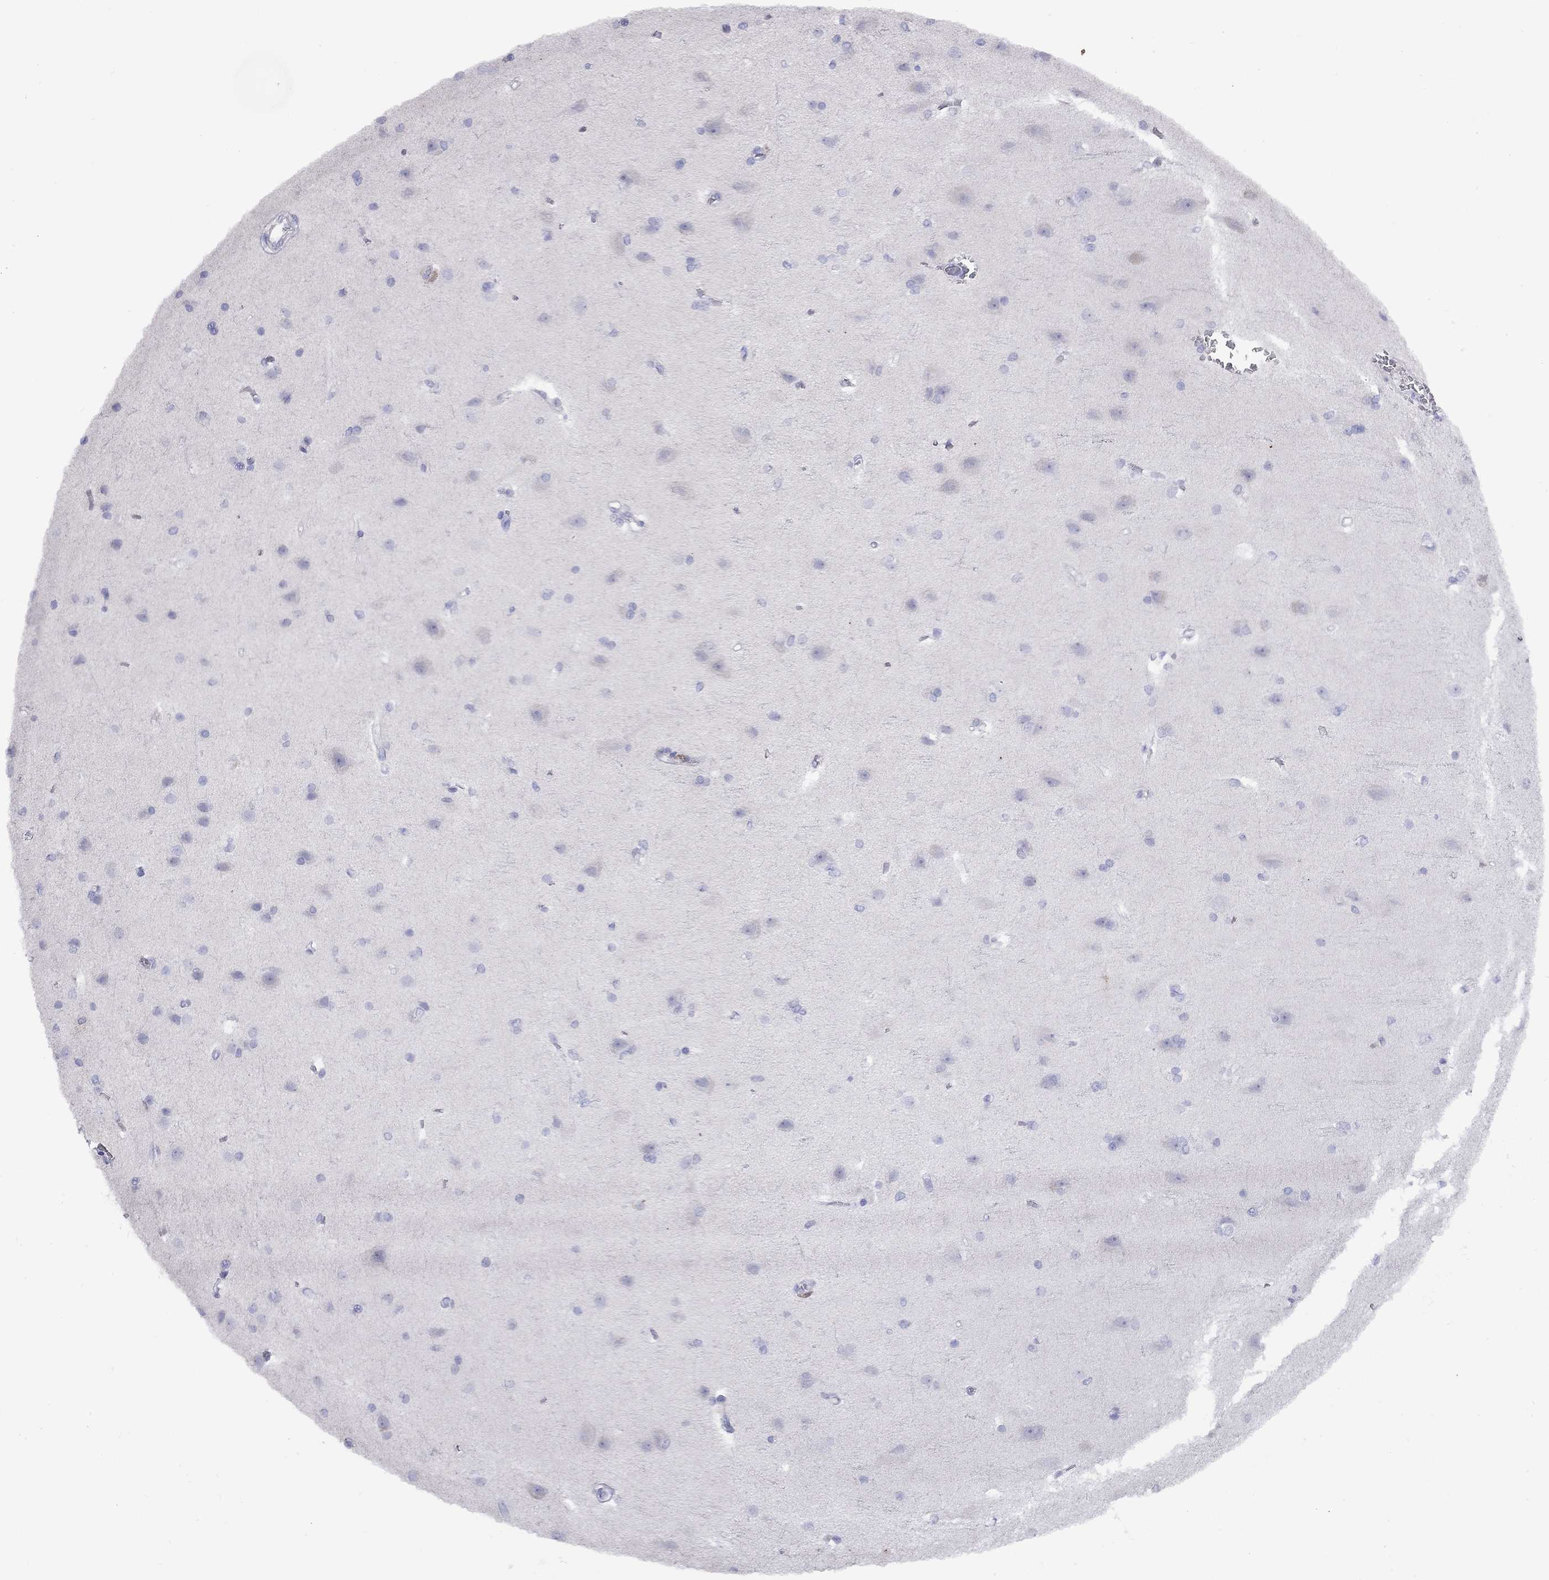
{"staining": {"intensity": "negative", "quantity": "none", "location": "none"}, "tissue": "cerebral cortex", "cell_type": "Endothelial cells", "image_type": "normal", "snomed": [{"axis": "morphology", "description": "Normal tissue, NOS"}, {"axis": "topography", "description": "Cerebral cortex"}], "caption": "DAB (3,3'-diaminobenzidine) immunohistochemical staining of unremarkable cerebral cortex shows no significant expression in endothelial cells. The staining is performed using DAB (3,3'-diaminobenzidine) brown chromogen with nuclei counter-stained in using hematoxylin.", "gene": "GNAT3", "patient": {"sex": "male", "age": 37}}